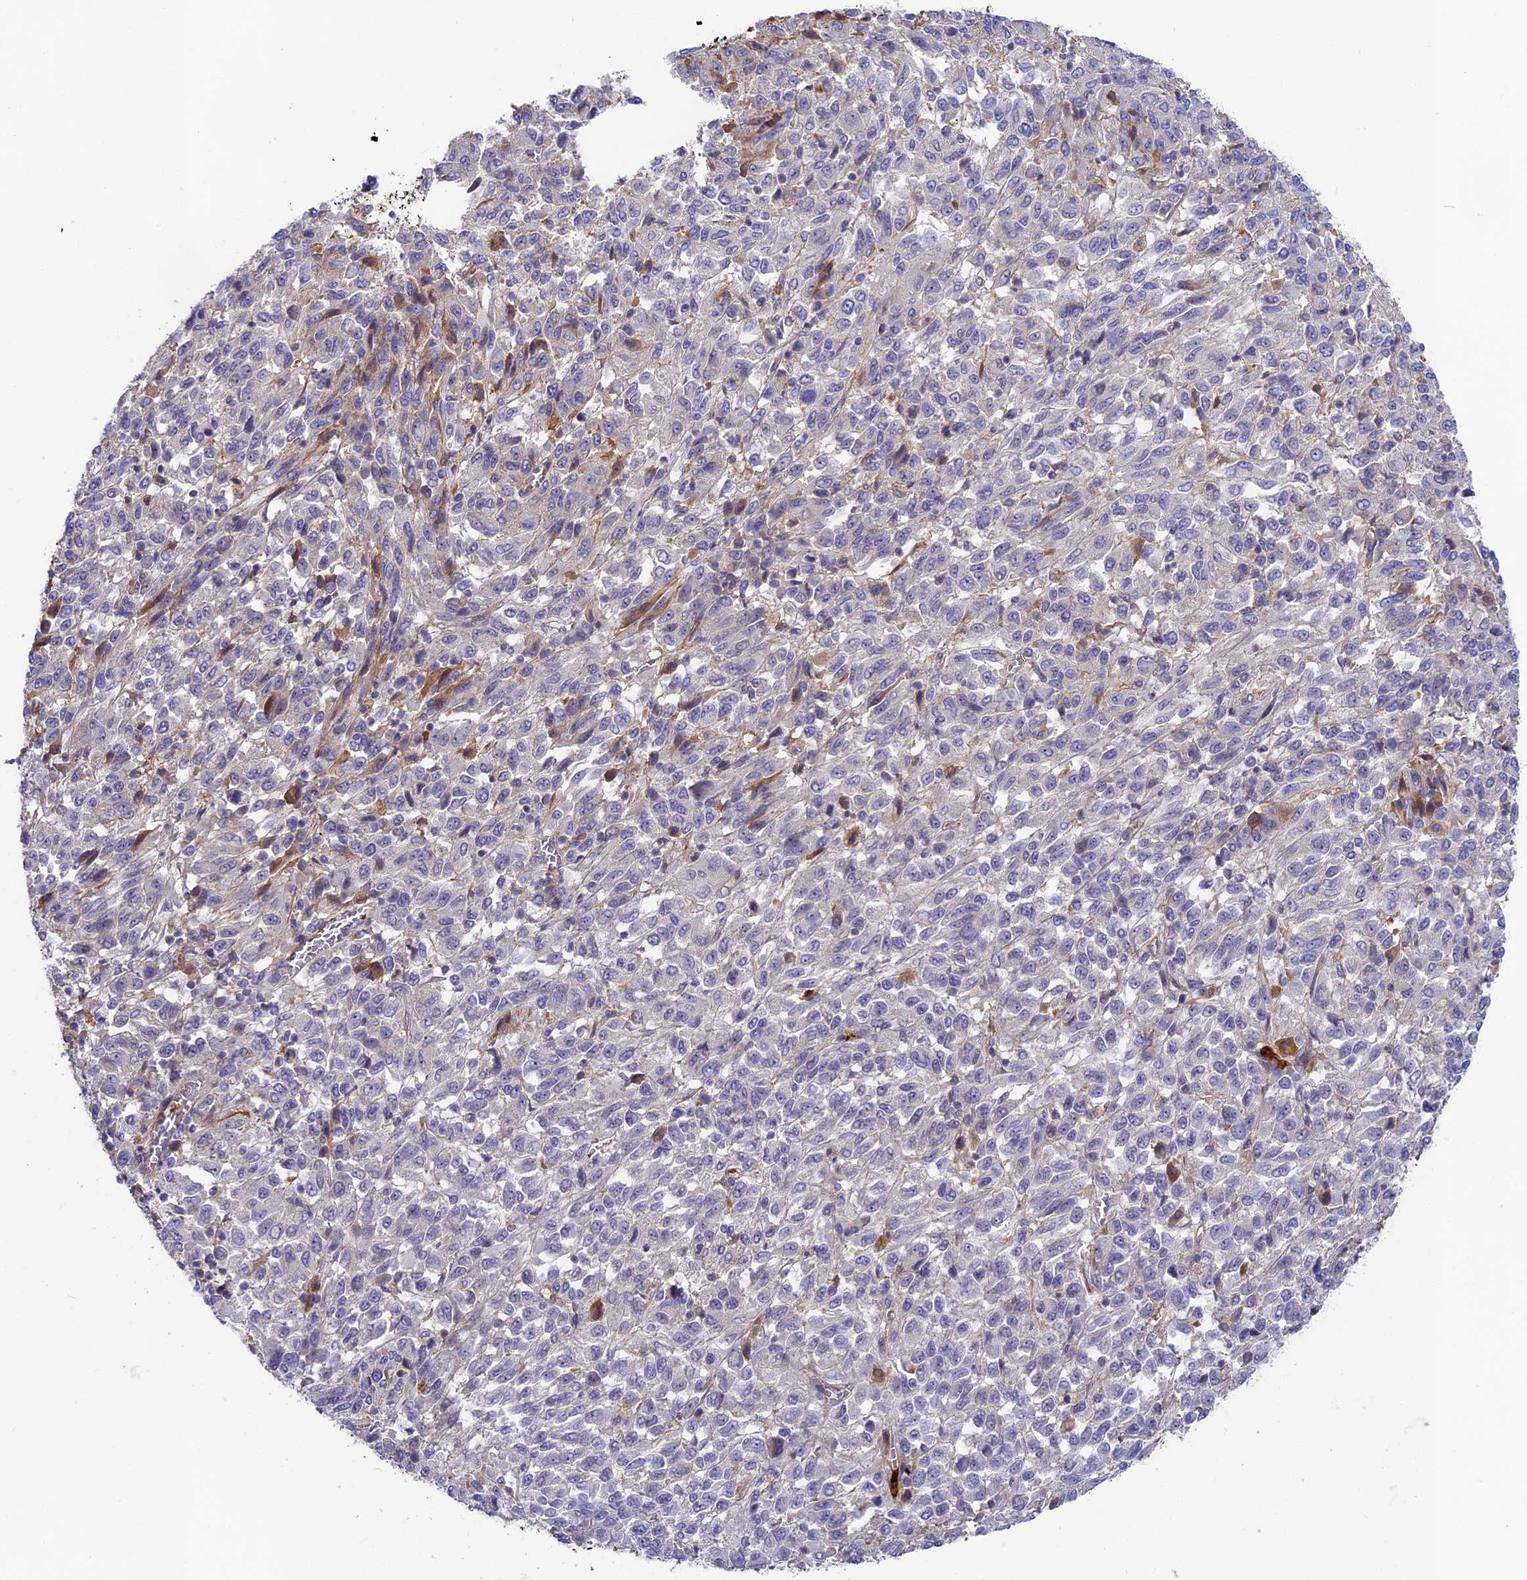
{"staining": {"intensity": "negative", "quantity": "none", "location": "none"}, "tissue": "melanoma", "cell_type": "Tumor cells", "image_type": "cancer", "snomed": [{"axis": "morphology", "description": "Malignant melanoma, Metastatic site"}, {"axis": "topography", "description": "Lung"}], "caption": "Protein analysis of melanoma reveals no significant positivity in tumor cells. (DAB (3,3'-diaminobenzidine) immunohistochemistry with hematoxylin counter stain).", "gene": "ADGRD1", "patient": {"sex": "male", "age": 64}}